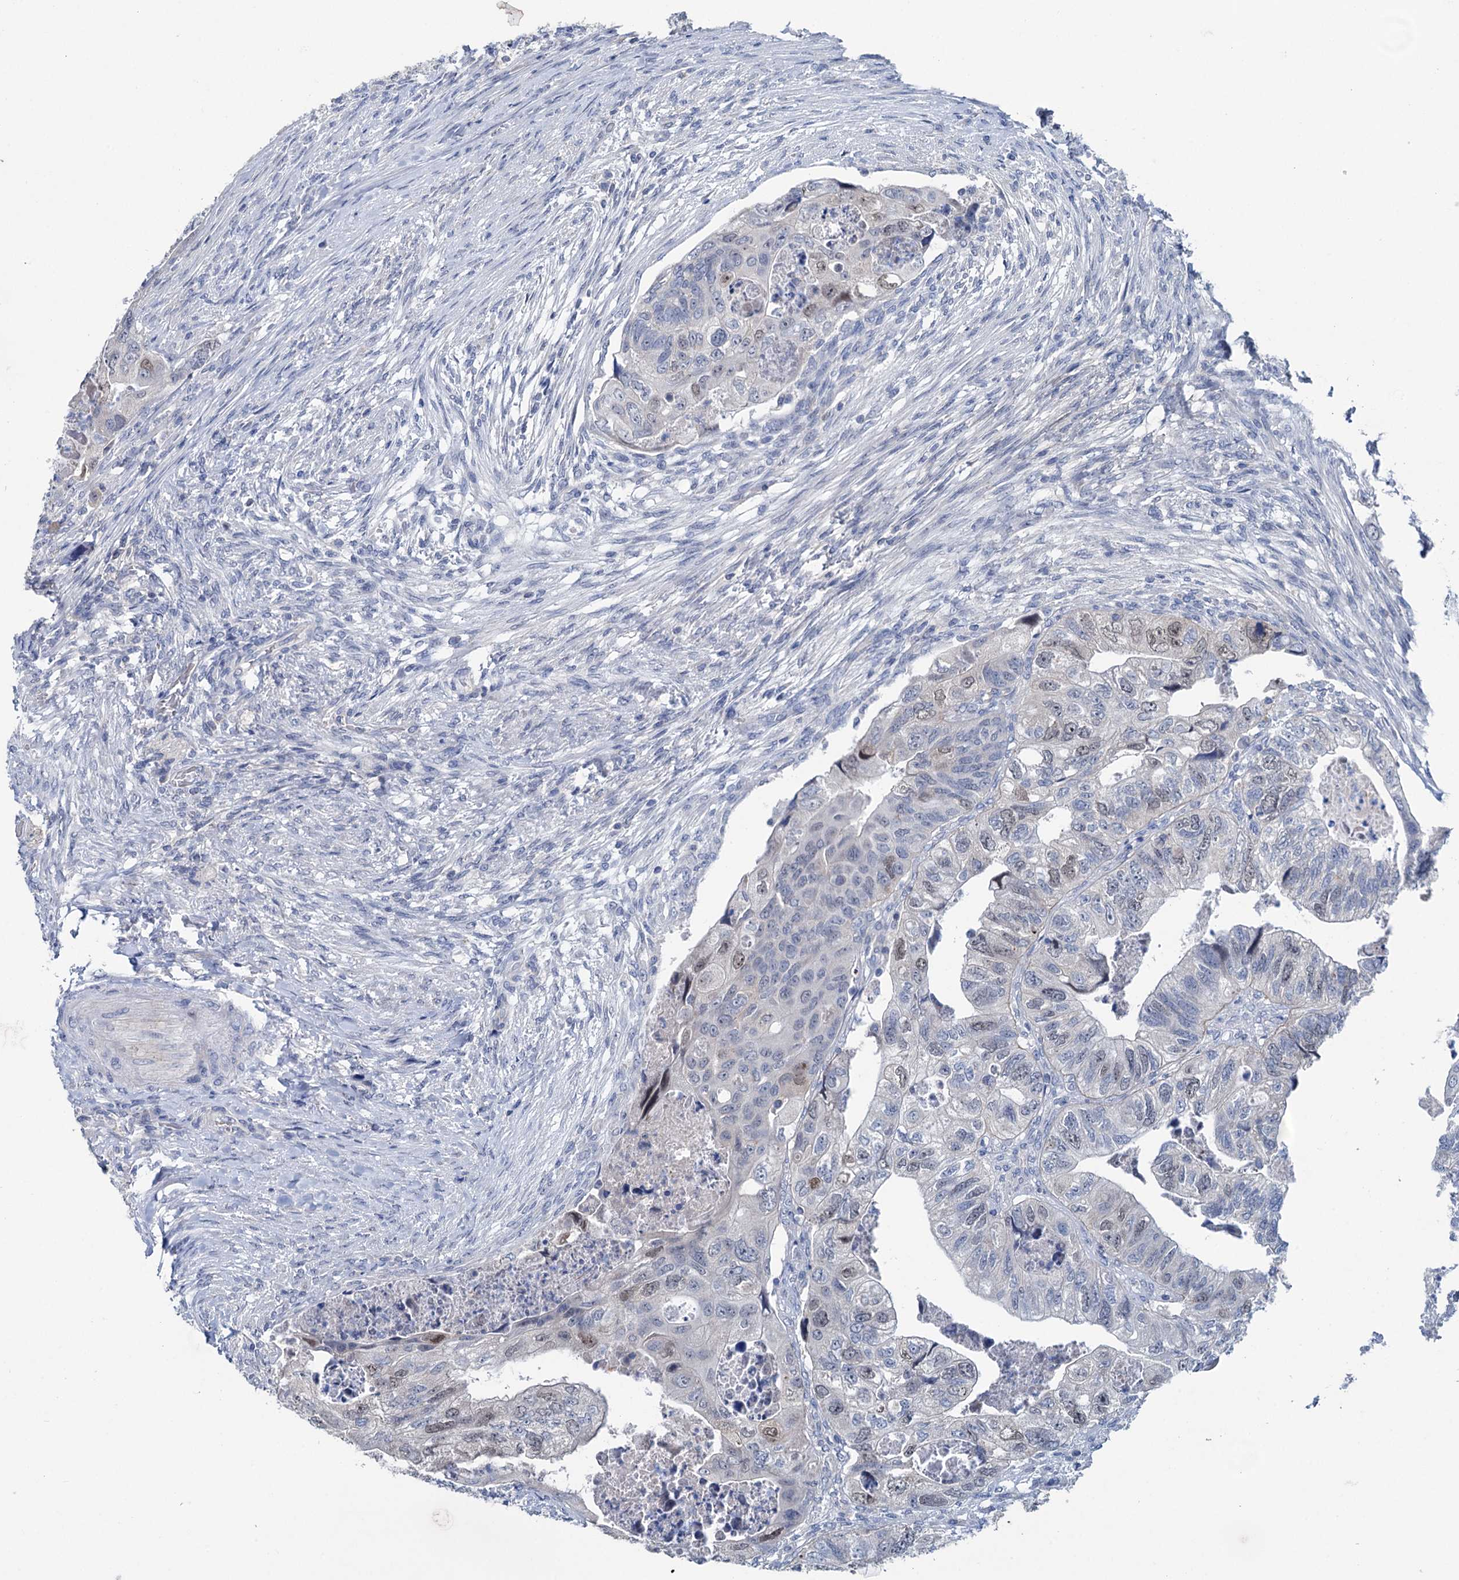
{"staining": {"intensity": "negative", "quantity": "none", "location": "none"}, "tissue": "colorectal cancer", "cell_type": "Tumor cells", "image_type": "cancer", "snomed": [{"axis": "morphology", "description": "Adenocarcinoma, NOS"}, {"axis": "topography", "description": "Rectum"}], "caption": "Human colorectal adenocarcinoma stained for a protein using immunohistochemistry demonstrates no positivity in tumor cells.", "gene": "FAM111B", "patient": {"sex": "male", "age": 63}}